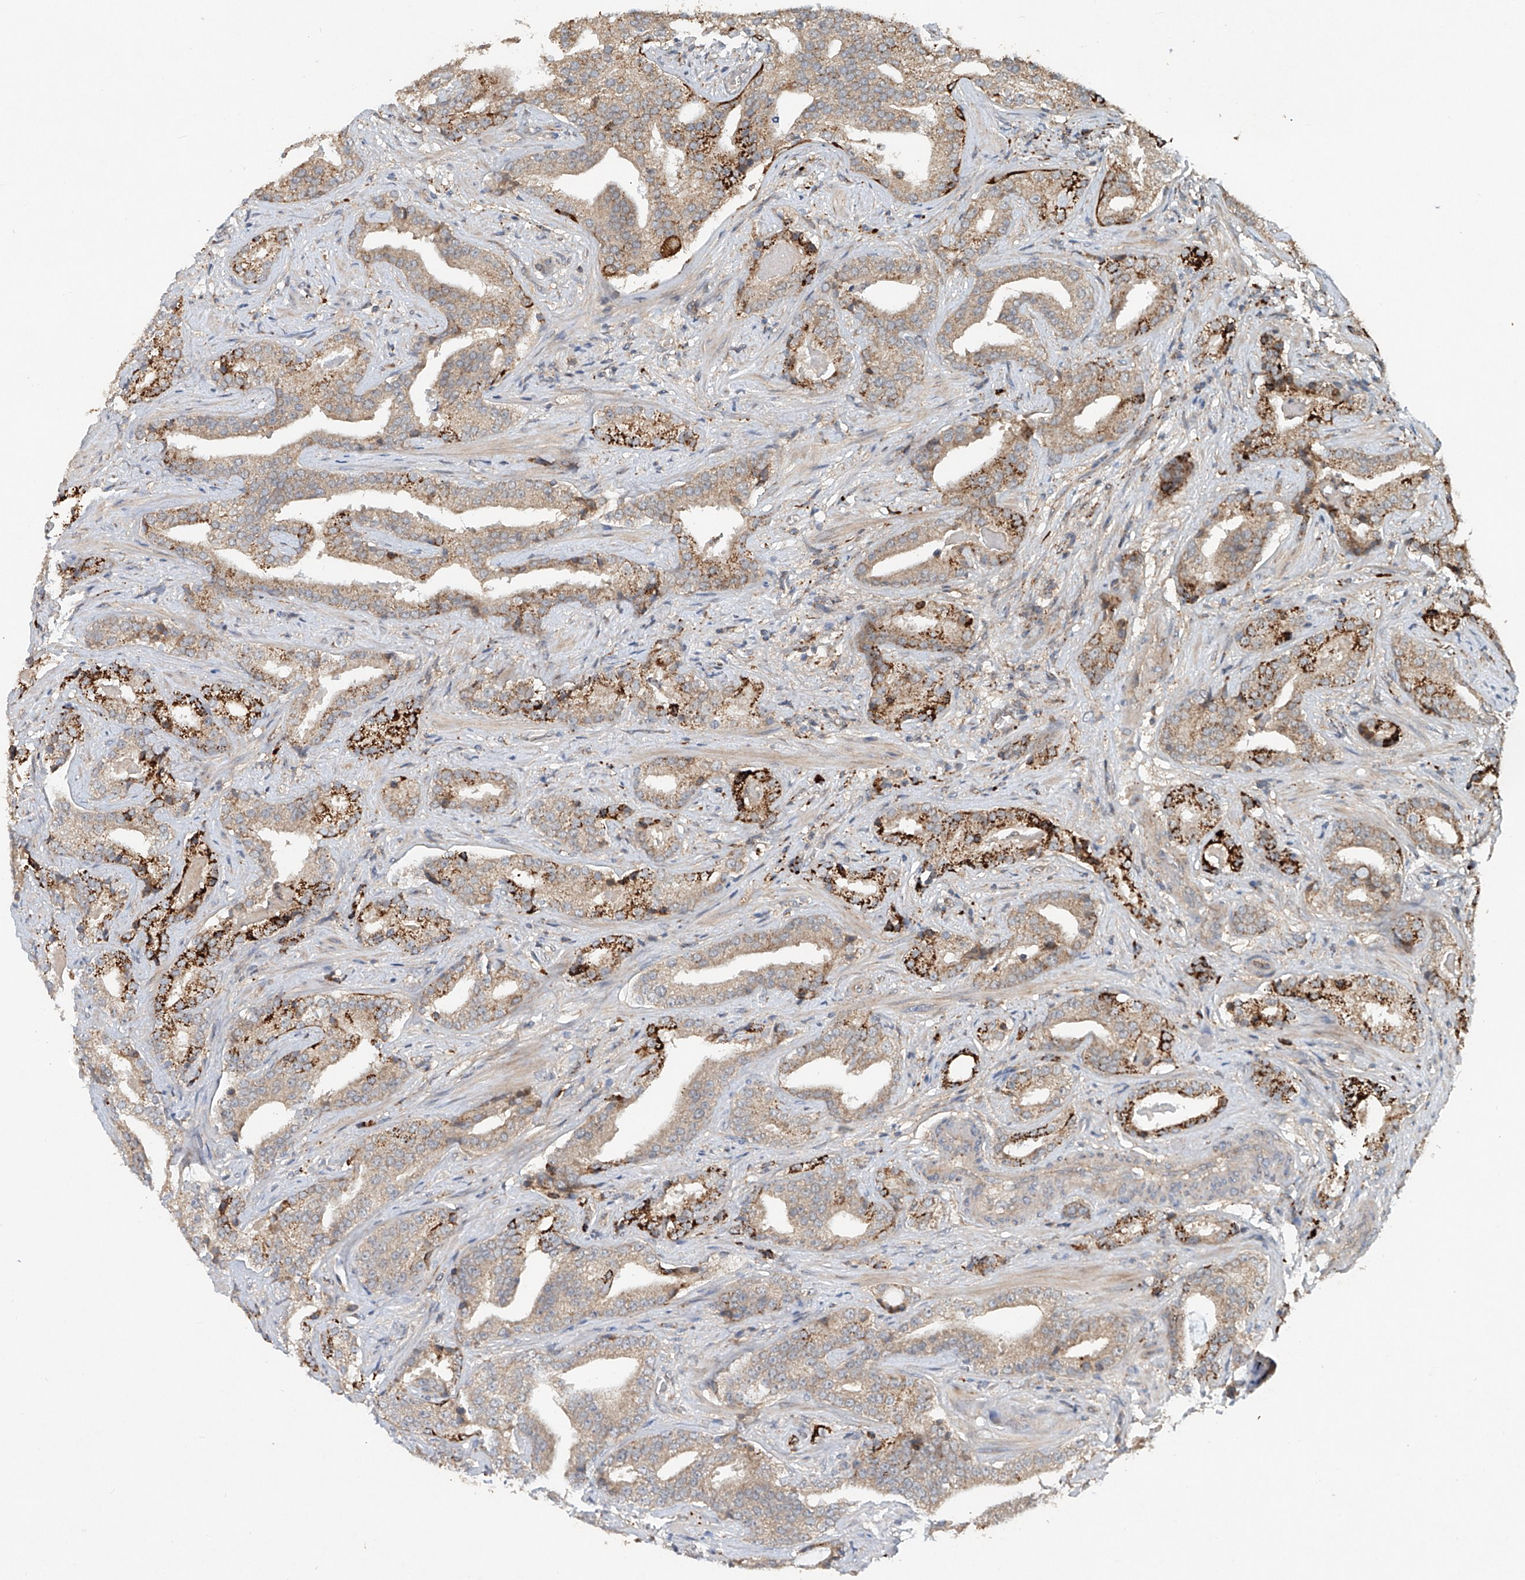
{"staining": {"intensity": "moderate", "quantity": ">75%", "location": "cytoplasmic/membranous"}, "tissue": "prostate cancer", "cell_type": "Tumor cells", "image_type": "cancer", "snomed": [{"axis": "morphology", "description": "Adenocarcinoma, Low grade"}, {"axis": "topography", "description": "Prostate"}], "caption": "Immunohistochemical staining of prostate adenocarcinoma (low-grade) demonstrates medium levels of moderate cytoplasmic/membranous positivity in approximately >75% of tumor cells.", "gene": "IER5", "patient": {"sex": "male", "age": 67}}